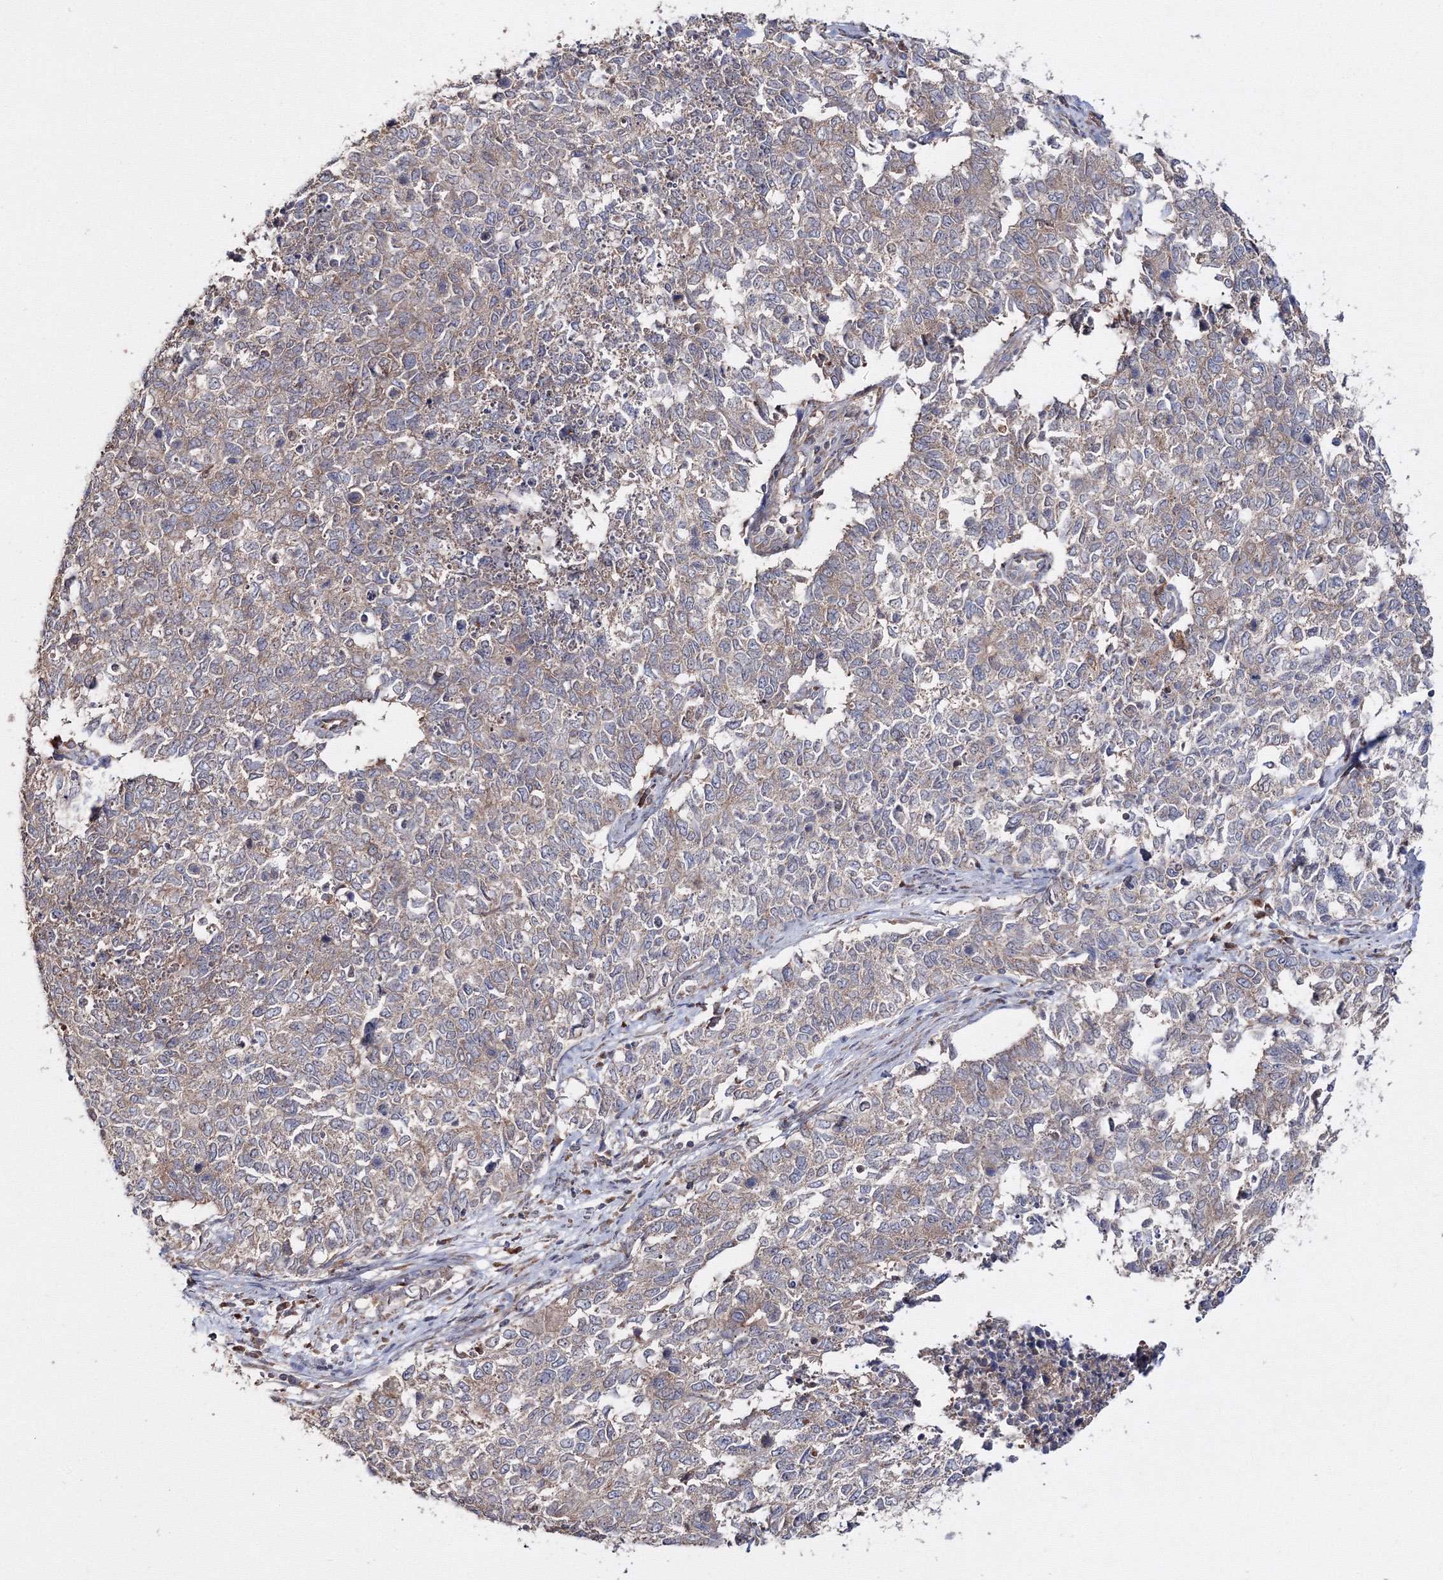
{"staining": {"intensity": "weak", "quantity": "25%-75%", "location": "cytoplasmic/membranous"}, "tissue": "cervical cancer", "cell_type": "Tumor cells", "image_type": "cancer", "snomed": [{"axis": "morphology", "description": "Squamous cell carcinoma, NOS"}, {"axis": "topography", "description": "Cervix"}], "caption": "Weak cytoplasmic/membranous positivity is seen in approximately 25%-75% of tumor cells in cervical cancer (squamous cell carcinoma).", "gene": "DDO", "patient": {"sex": "female", "age": 63}}